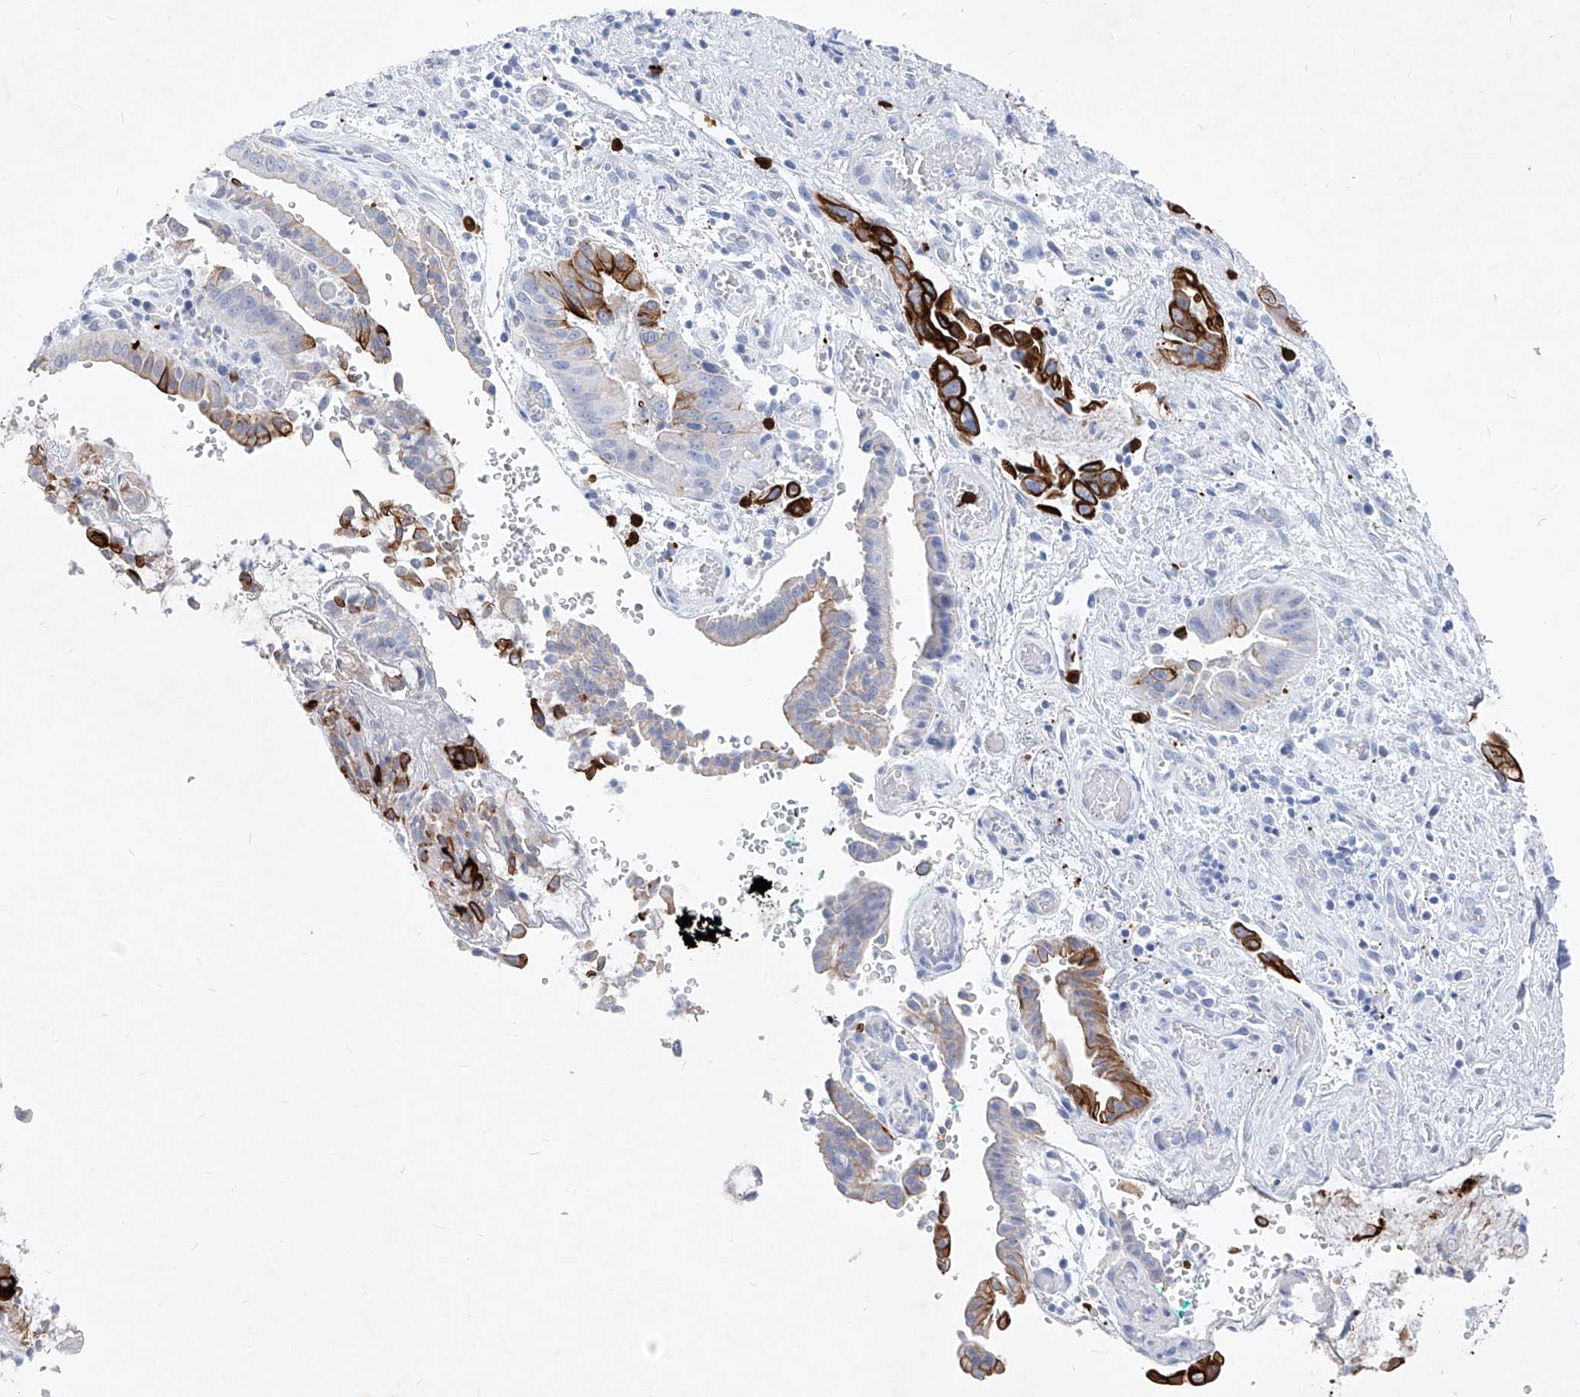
{"staining": {"intensity": "strong", "quantity": "25%-75%", "location": "cytoplasmic/membranous"}, "tissue": "liver cancer", "cell_type": "Tumor cells", "image_type": "cancer", "snomed": [{"axis": "morphology", "description": "Cholangiocarcinoma"}, {"axis": "topography", "description": "Liver"}], "caption": "This histopathology image shows liver cancer (cholangiocarcinoma) stained with immunohistochemistry to label a protein in brown. The cytoplasmic/membranous of tumor cells show strong positivity for the protein. Nuclei are counter-stained blue.", "gene": "FRS3", "patient": {"sex": "female", "age": 54}}